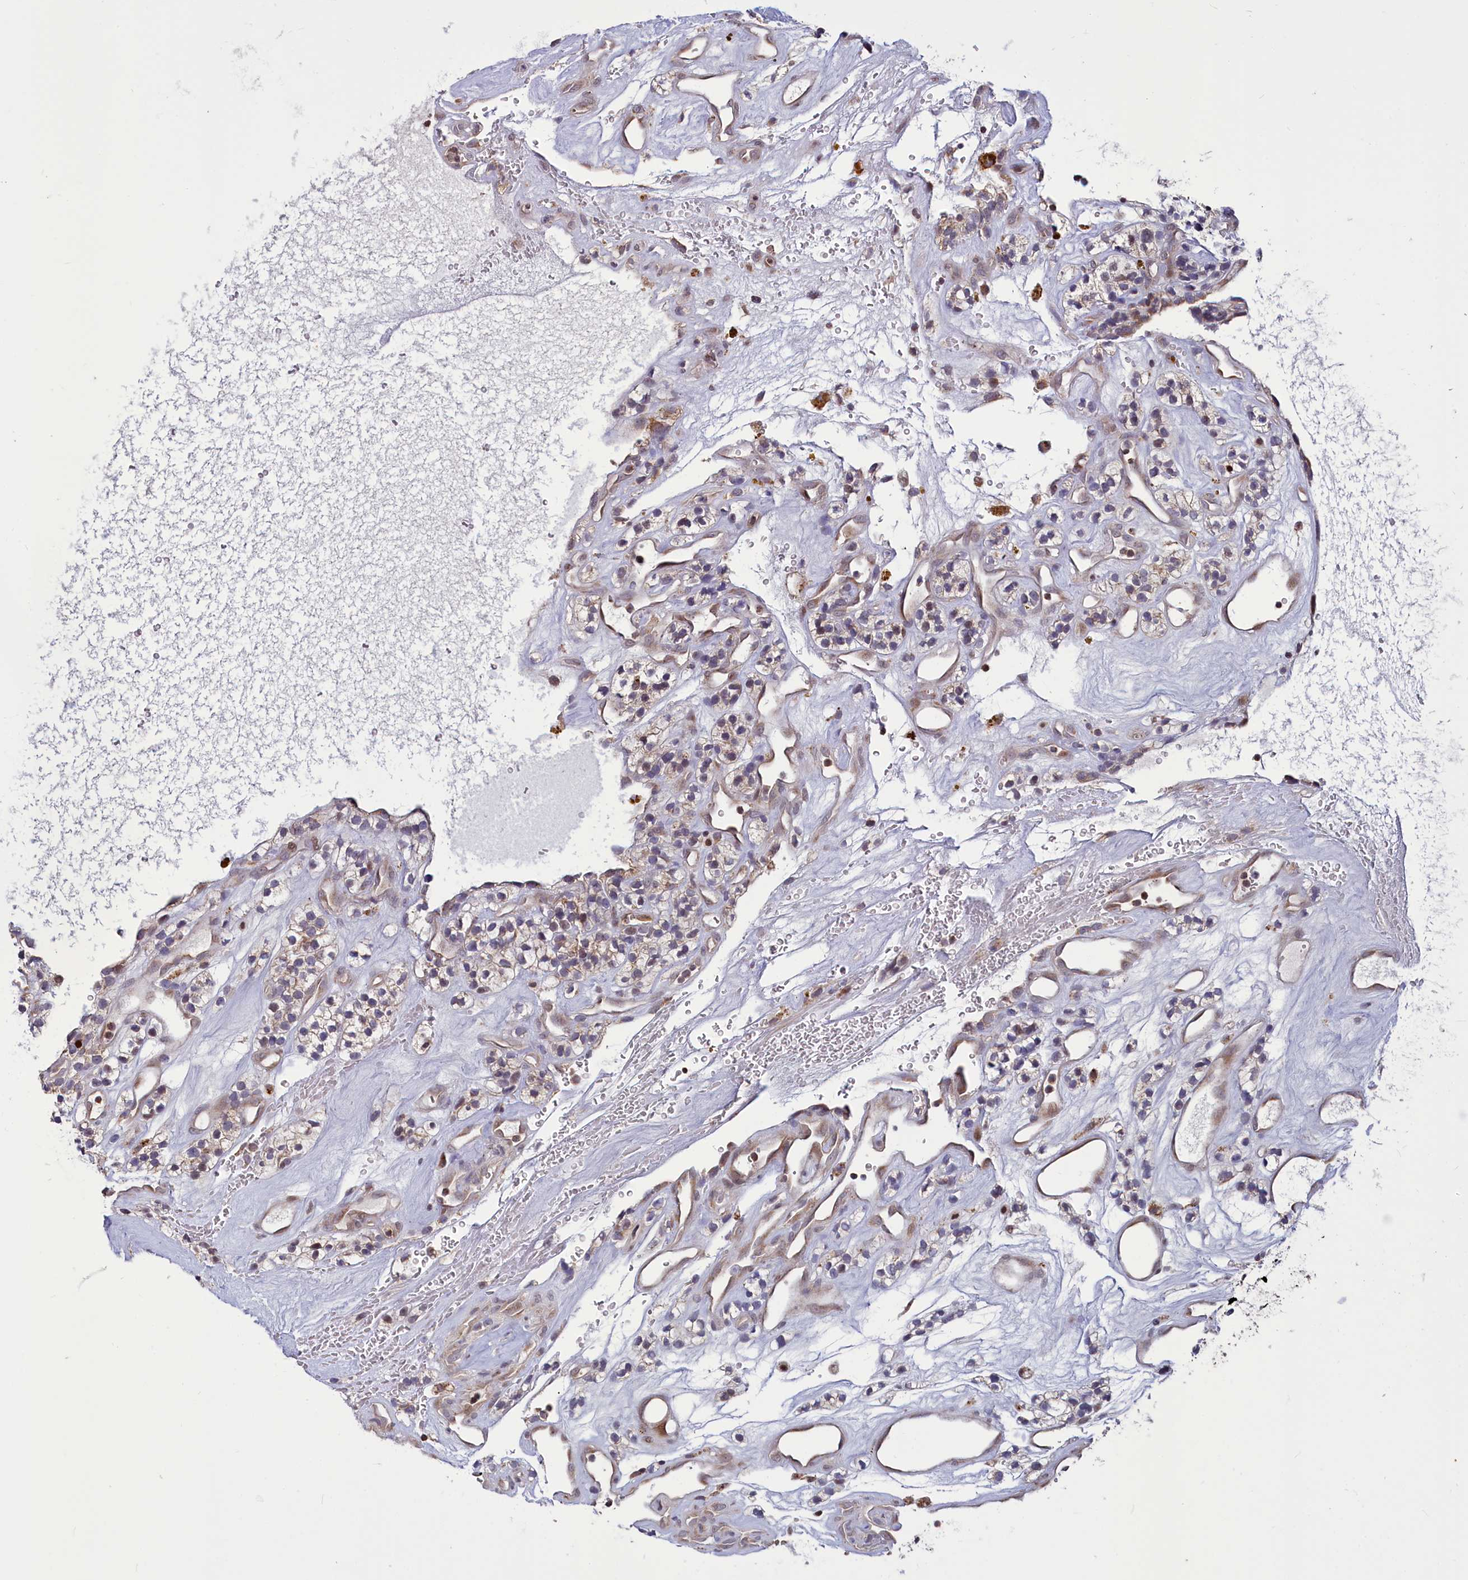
{"staining": {"intensity": "moderate", "quantity": "25%-75%", "location": "cytoplasmic/membranous"}, "tissue": "renal cancer", "cell_type": "Tumor cells", "image_type": "cancer", "snomed": [{"axis": "morphology", "description": "Adenocarcinoma, NOS"}, {"axis": "topography", "description": "Kidney"}], "caption": "IHC (DAB) staining of renal adenocarcinoma shows moderate cytoplasmic/membranous protein staining in about 25%-75% of tumor cells.", "gene": "PHC3", "patient": {"sex": "female", "age": 57}}